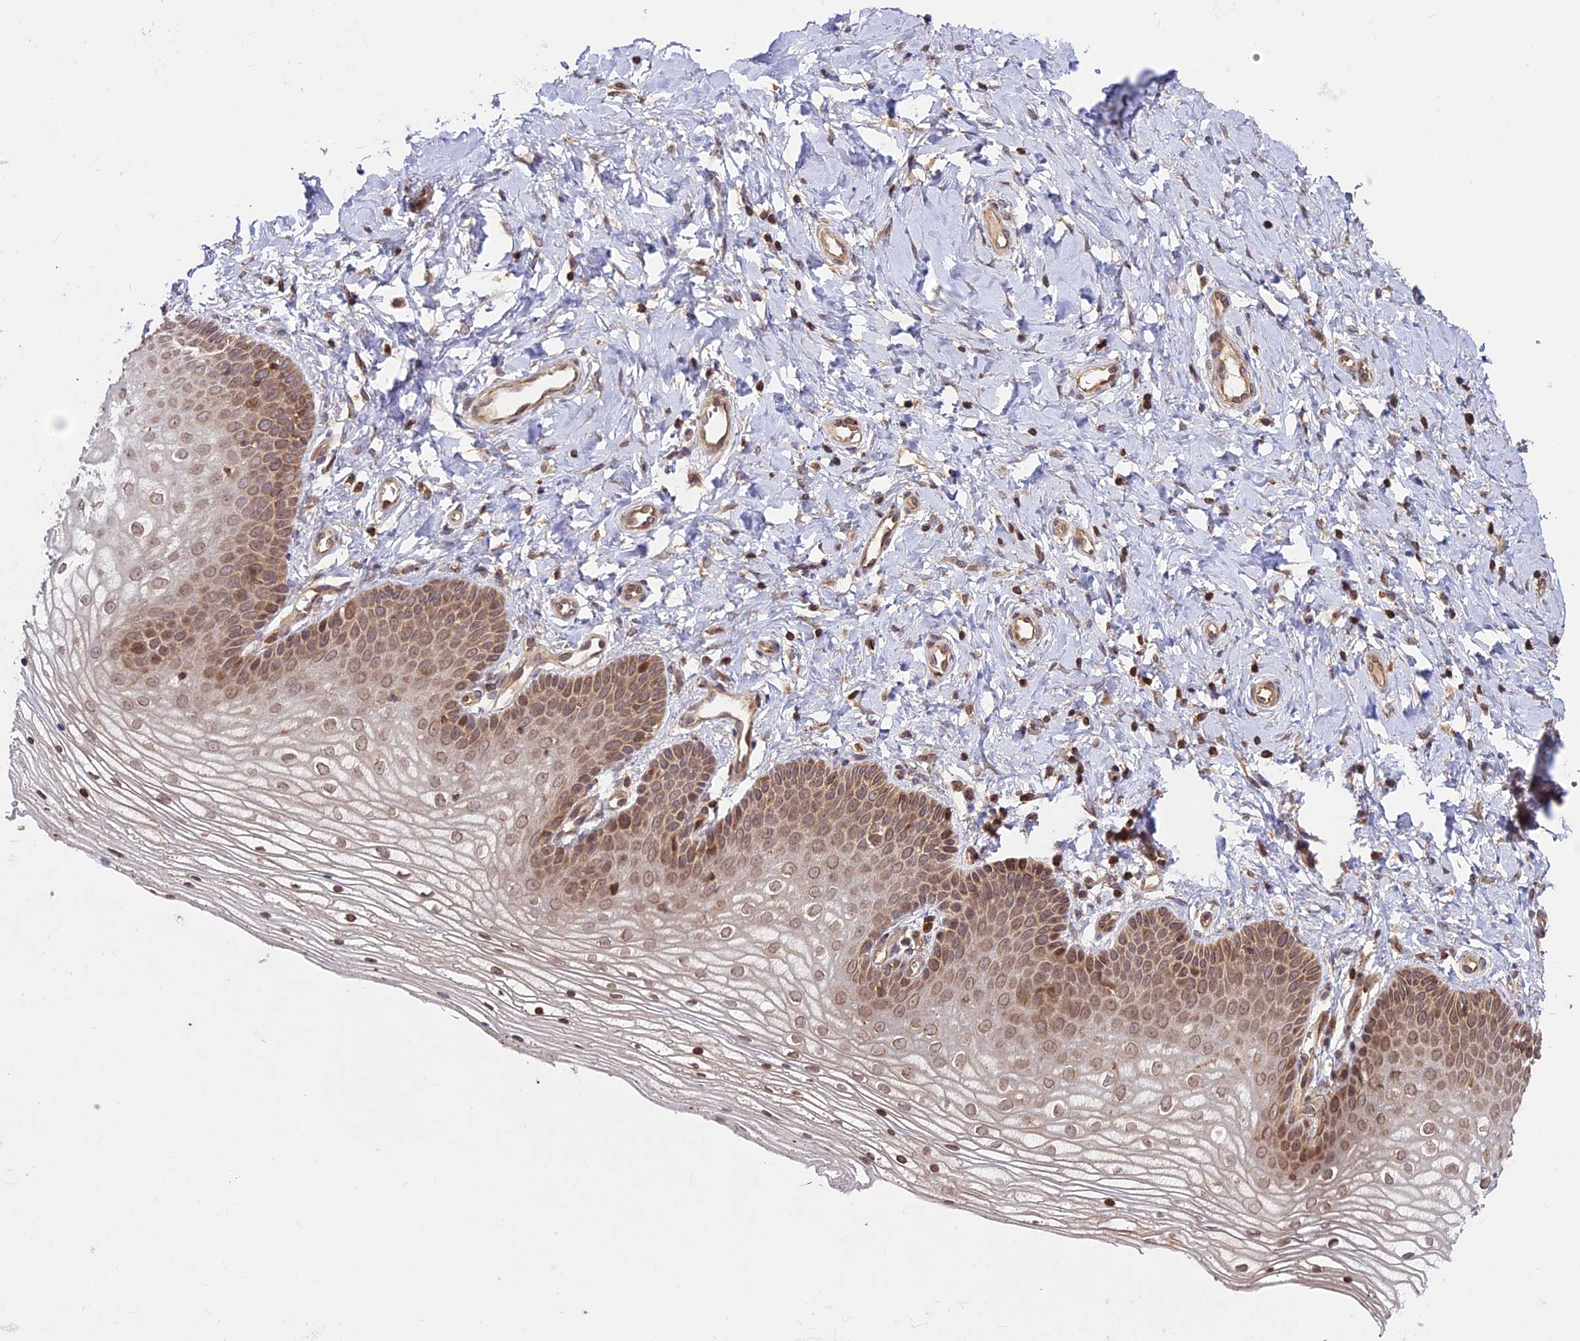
{"staining": {"intensity": "moderate", "quantity": ">75%", "location": "cytoplasmic/membranous,nuclear"}, "tissue": "vagina", "cell_type": "Squamous epithelial cells", "image_type": "normal", "snomed": [{"axis": "morphology", "description": "Normal tissue, NOS"}, {"axis": "topography", "description": "Vagina"}], "caption": "Immunohistochemical staining of benign vagina displays >75% levels of moderate cytoplasmic/membranous,nuclear protein staining in approximately >75% of squamous epithelial cells. (DAB (3,3'-diaminobenzidine) IHC, brown staining for protein, blue staining for nuclei).", "gene": "DGKH", "patient": {"sex": "female", "age": 68}}